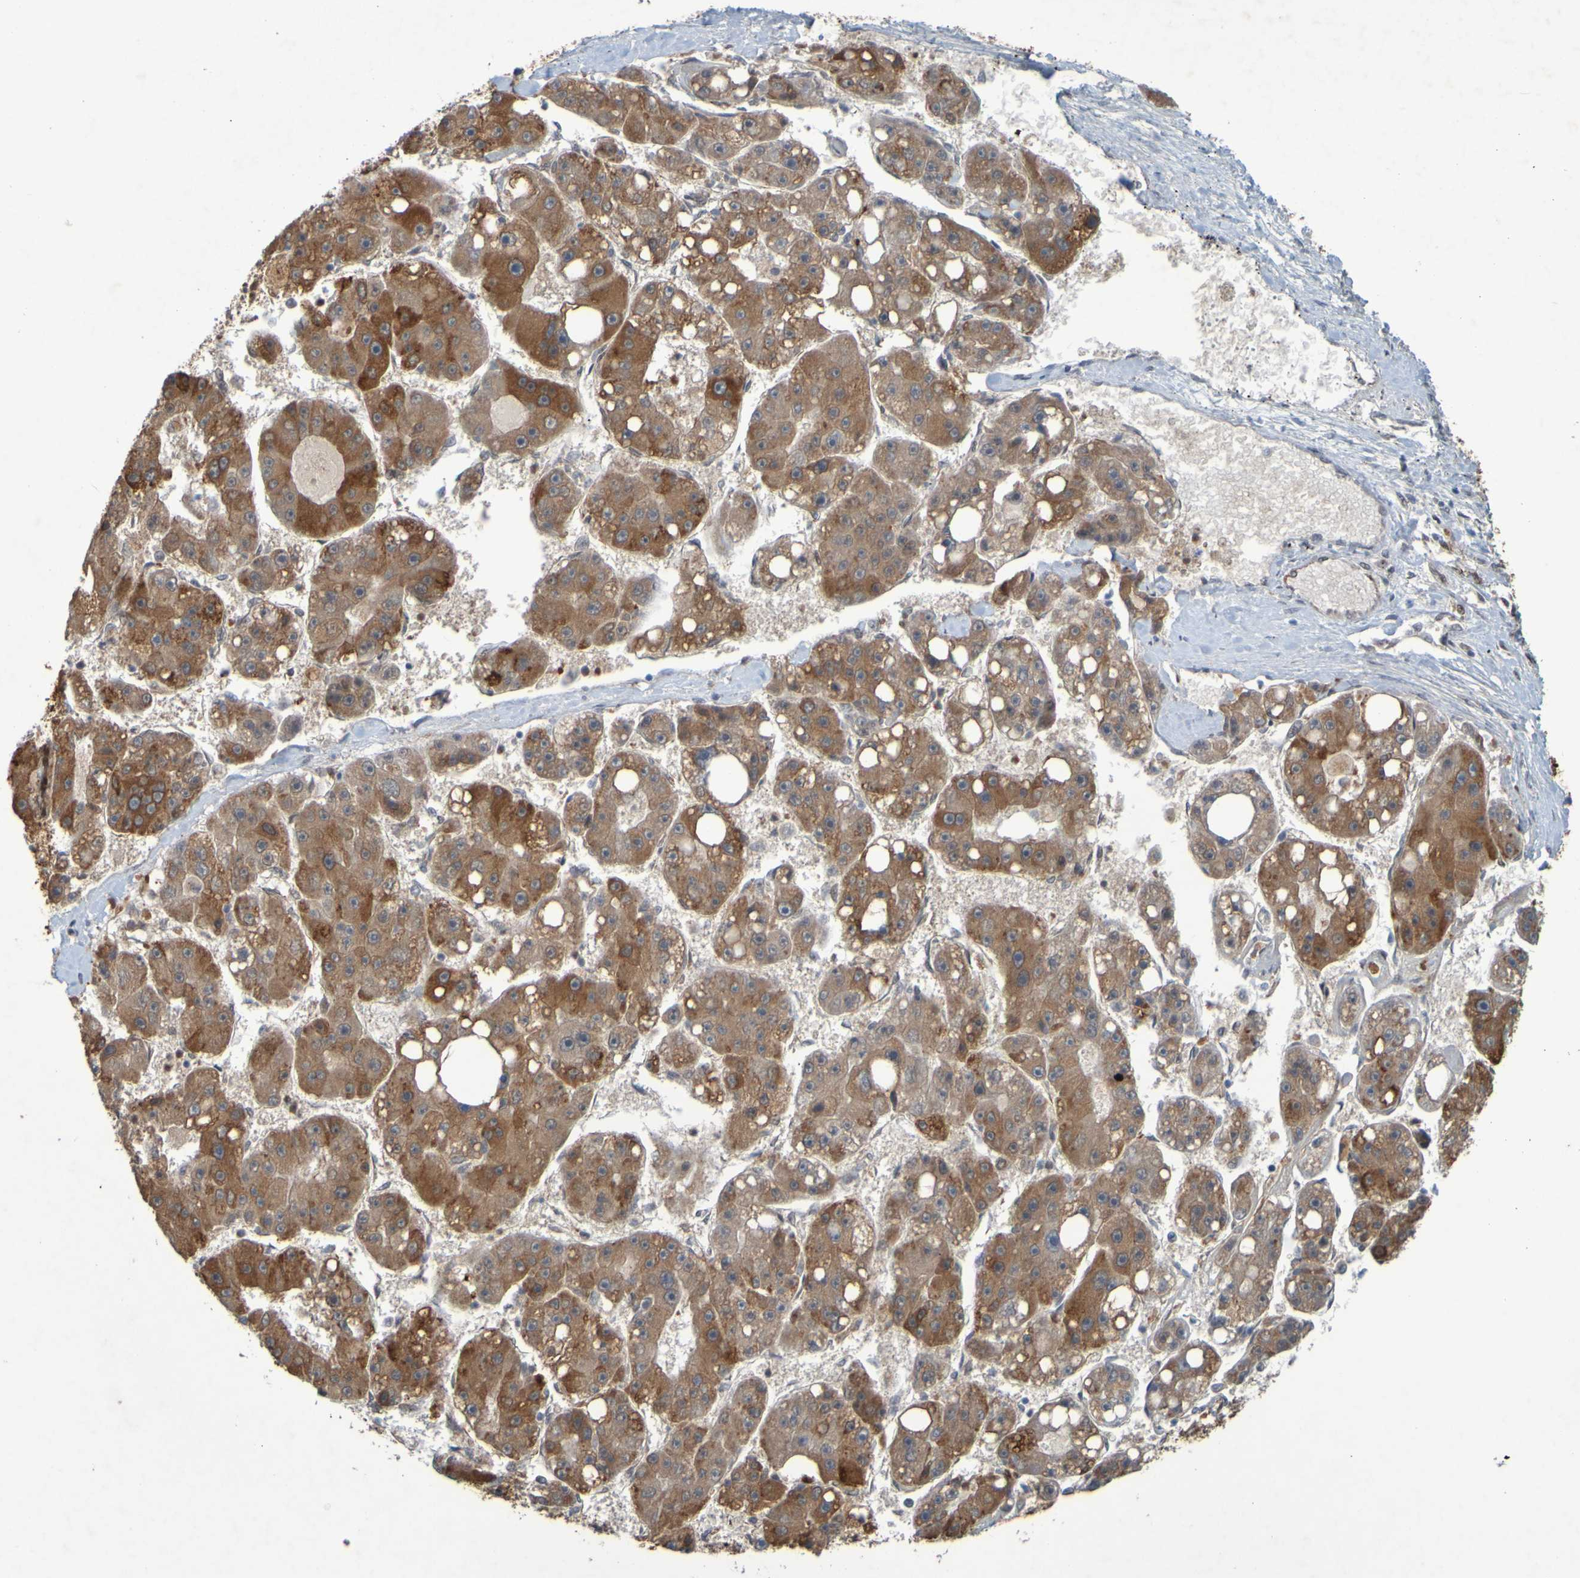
{"staining": {"intensity": "moderate", "quantity": ">75%", "location": "cytoplasmic/membranous"}, "tissue": "liver cancer", "cell_type": "Tumor cells", "image_type": "cancer", "snomed": [{"axis": "morphology", "description": "Carcinoma, Hepatocellular, NOS"}, {"axis": "topography", "description": "Liver"}], "caption": "Liver hepatocellular carcinoma stained for a protein (brown) reveals moderate cytoplasmic/membranous positive positivity in approximately >75% of tumor cells.", "gene": "MCPH1", "patient": {"sex": "female", "age": 61}}